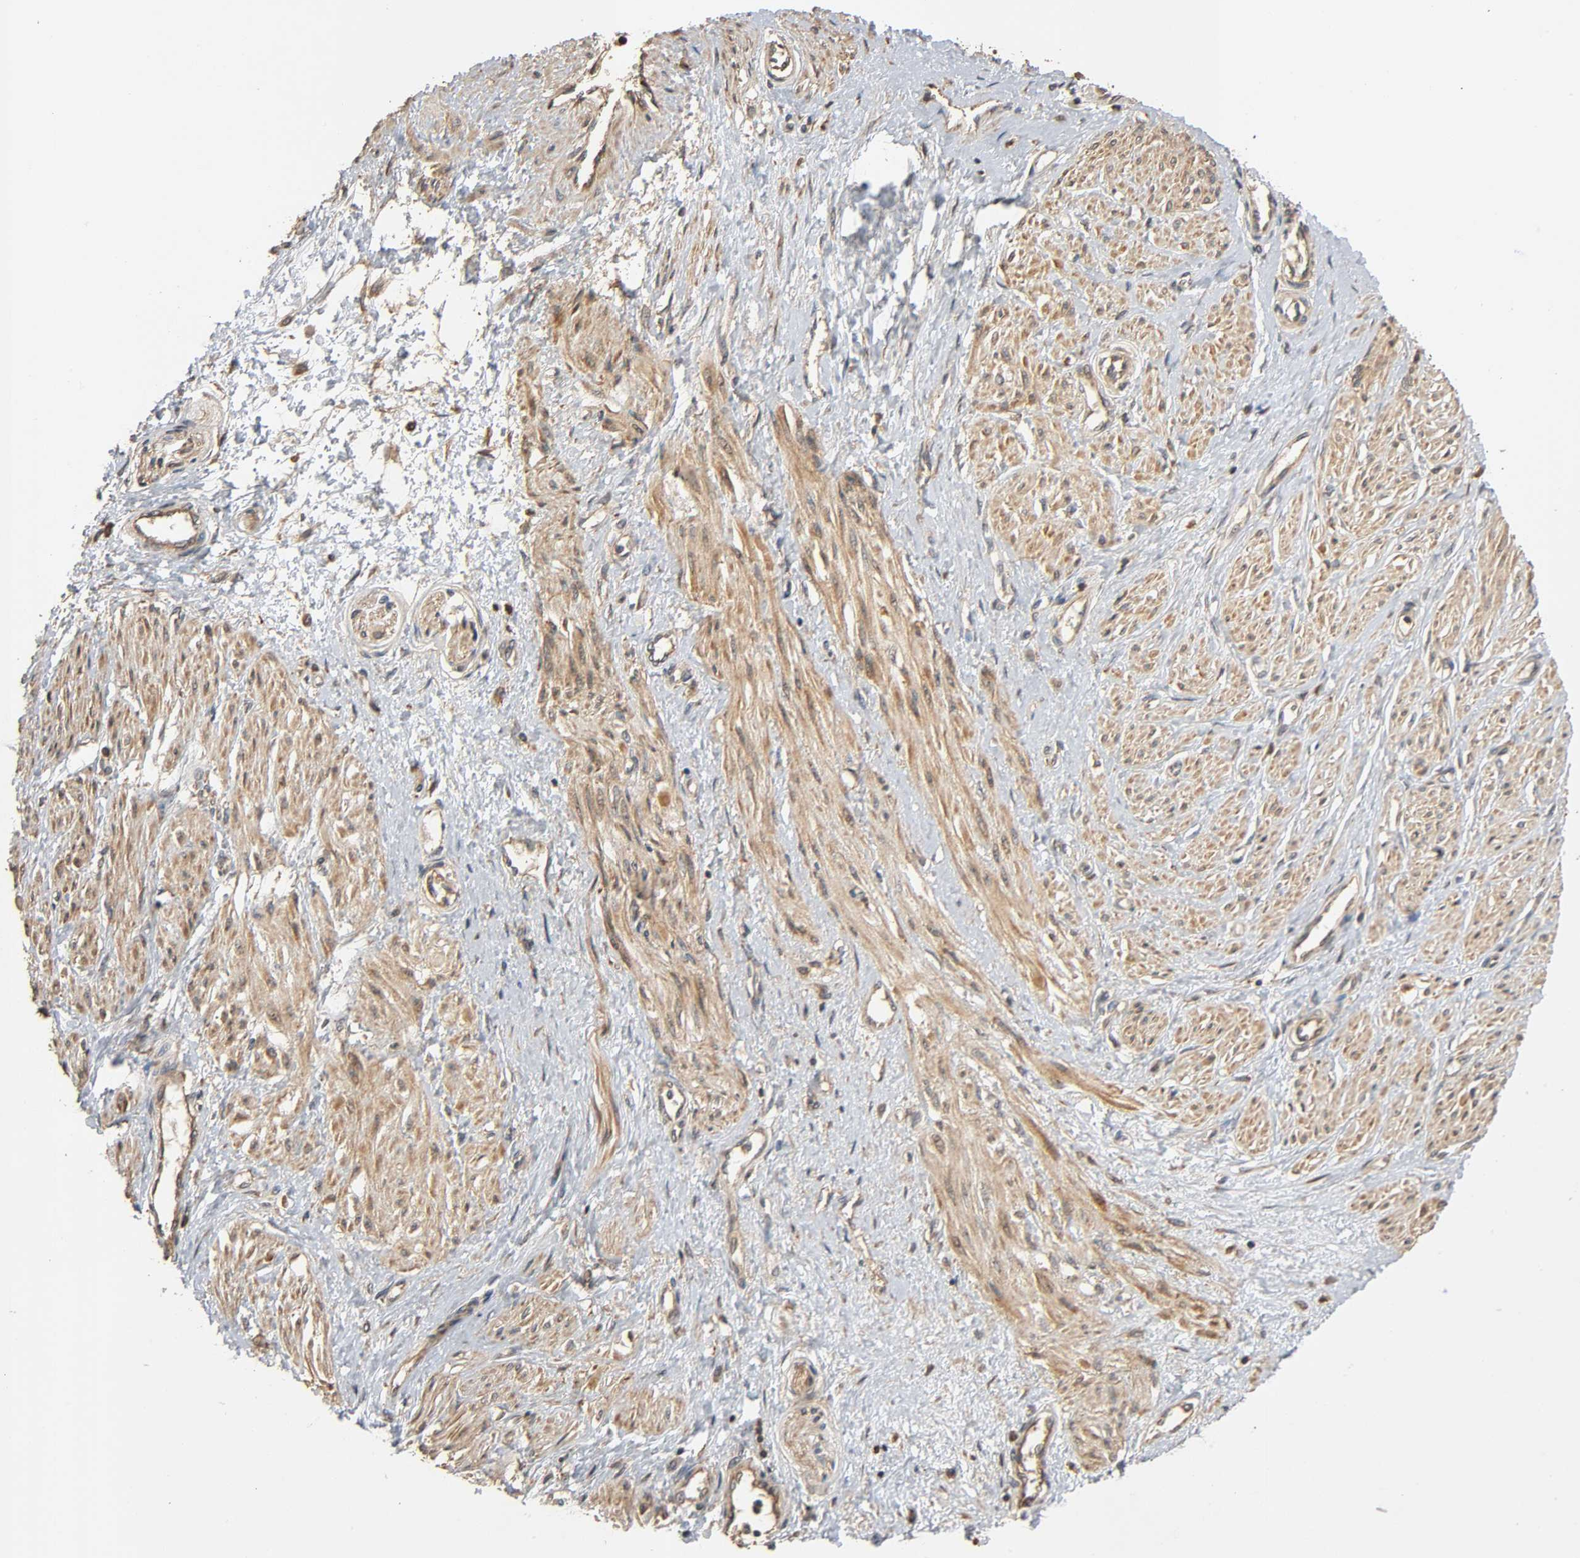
{"staining": {"intensity": "moderate", "quantity": ">75%", "location": "cytoplasmic/membranous"}, "tissue": "smooth muscle", "cell_type": "Smooth muscle cells", "image_type": "normal", "snomed": [{"axis": "morphology", "description": "Normal tissue, NOS"}, {"axis": "topography", "description": "Smooth muscle"}, {"axis": "topography", "description": "Uterus"}], "caption": "Protein staining of normal smooth muscle shows moderate cytoplasmic/membranous staining in about >75% of smooth muscle cells.", "gene": "MAP3K8", "patient": {"sex": "female", "age": 39}}